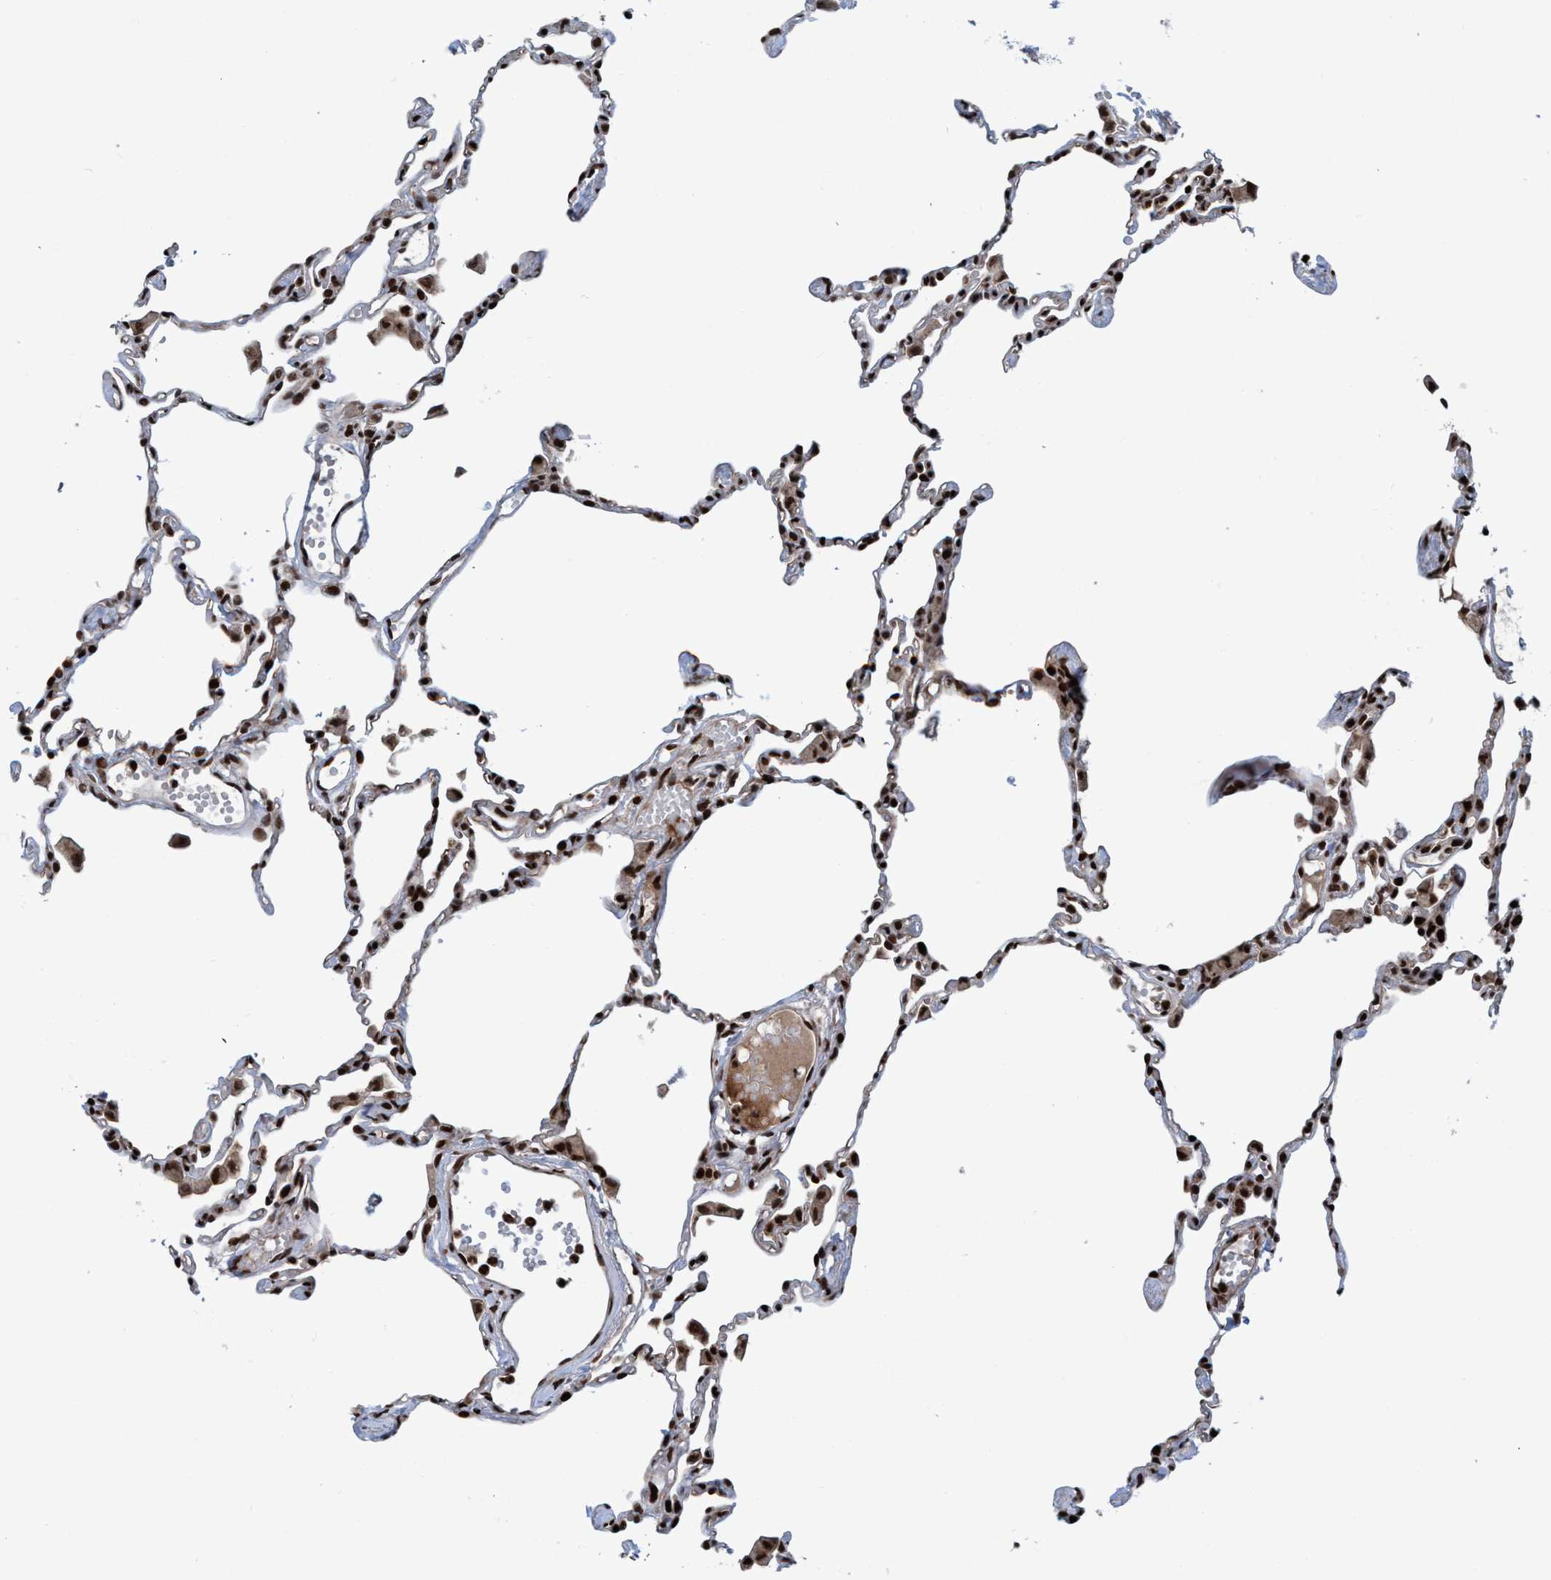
{"staining": {"intensity": "strong", "quantity": ">75%", "location": "nuclear"}, "tissue": "lung", "cell_type": "Alveolar cells", "image_type": "normal", "snomed": [{"axis": "morphology", "description": "Normal tissue, NOS"}, {"axis": "topography", "description": "Lung"}], "caption": "Protein analysis of unremarkable lung reveals strong nuclear expression in approximately >75% of alveolar cells. (DAB (3,3'-diaminobenzidine) IHC with brightfield microscopy, high magnification).", "gene": "TOPBP1", "patient": {"sex": "female", "age": 49}}